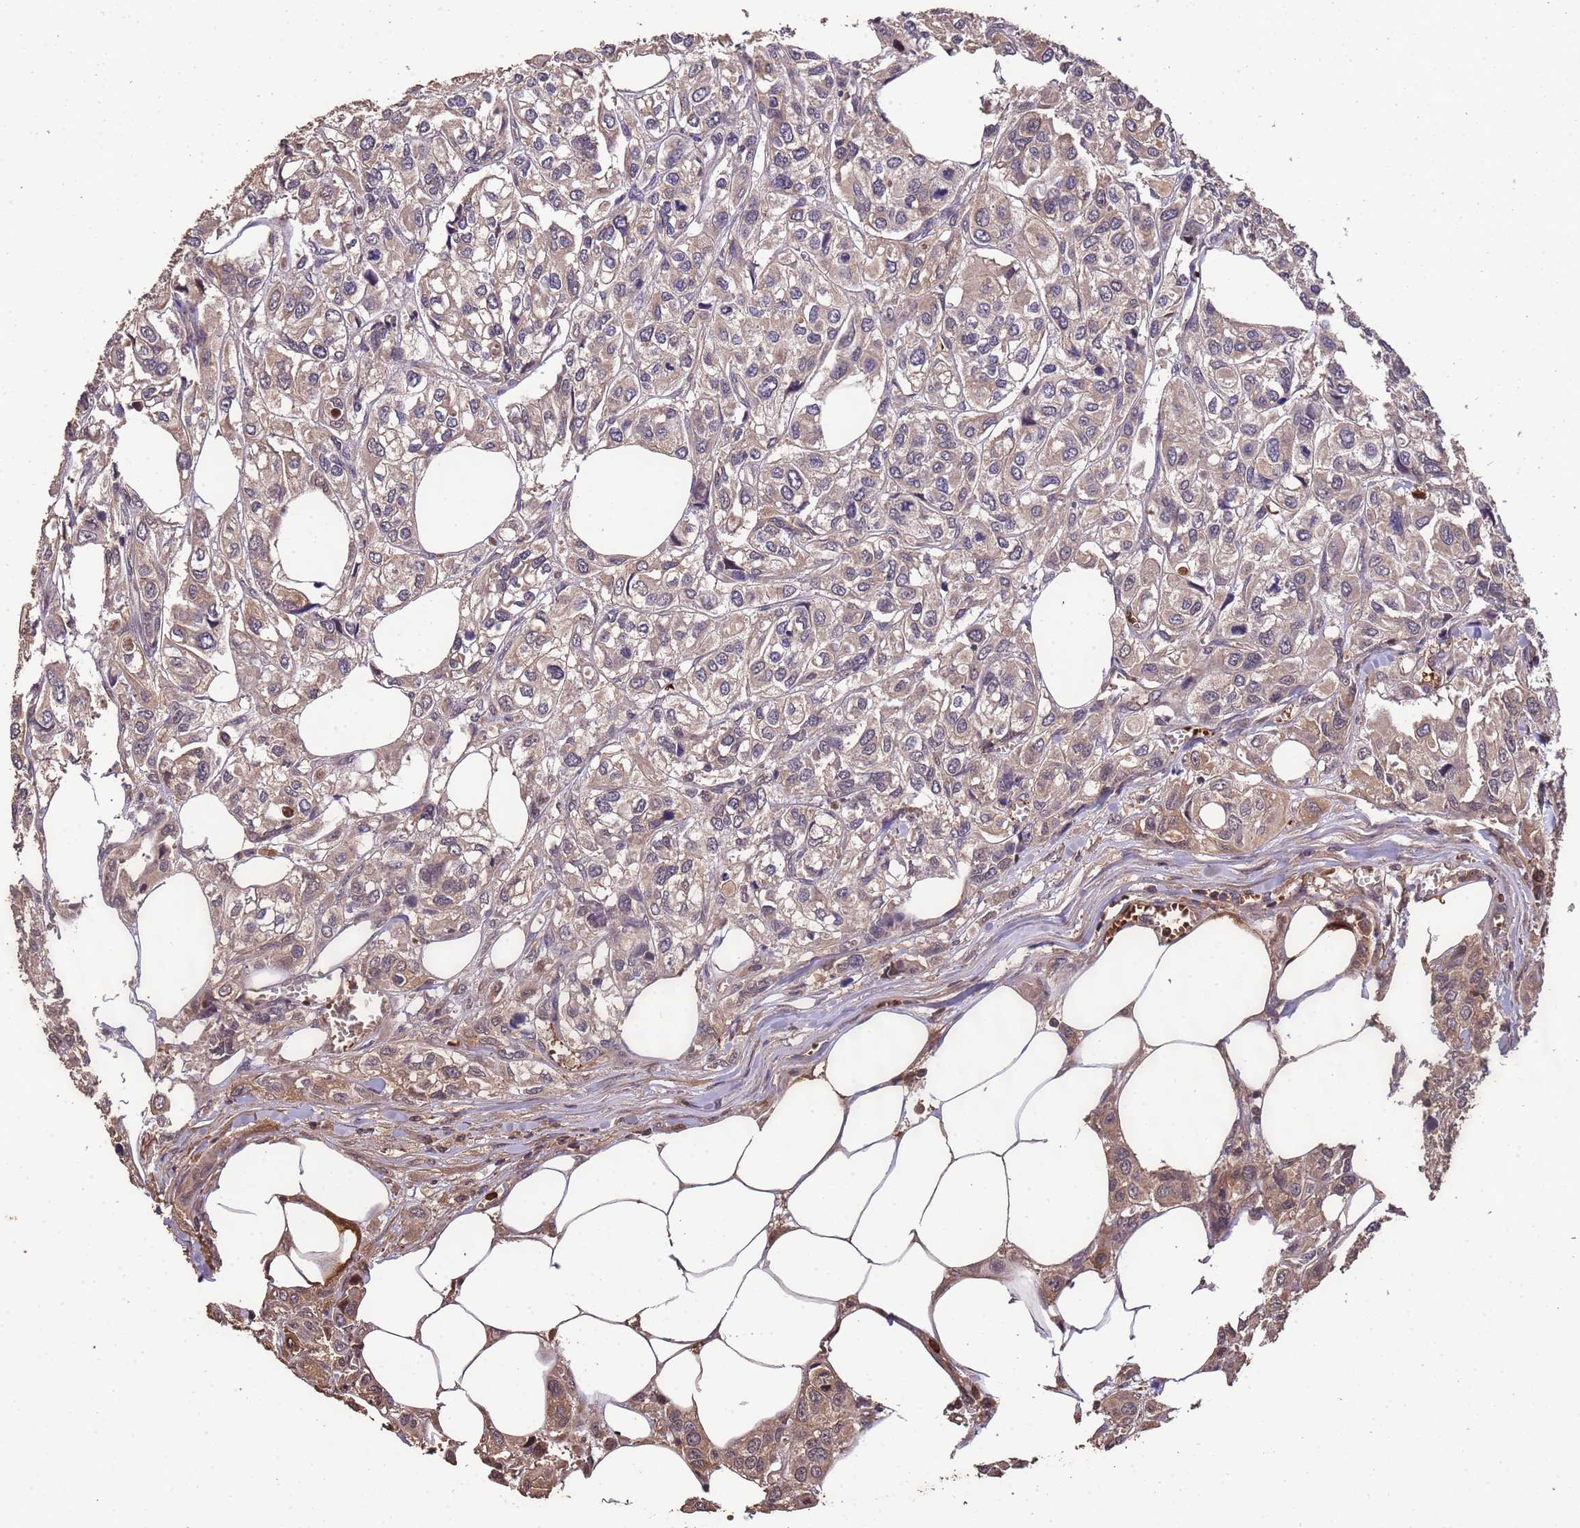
{"staining": {"intensity": "weak", "quantity": "25%-75%", "location": "cytoplasmic/membranous"}, "tissue": "urothelial cancer", "cell_type": "Tumor cells", "image_type": "cancer", "snomed": [{"axis": "morphology", "description": "Urothelial carcinoma, High grade"}, {"axis": "topography", "description": "Urinary bladder"}], "caption": "This photomicrograph reveals immunohistochemistry (IHC) staining of high-grade urothelial carcinoma, with low weak cytoplasmic/membranous positivity in approximately 25%-75% of tumor cells.", "gene": "CCDC184", "patient": {"sex": "male", "age": 67}}